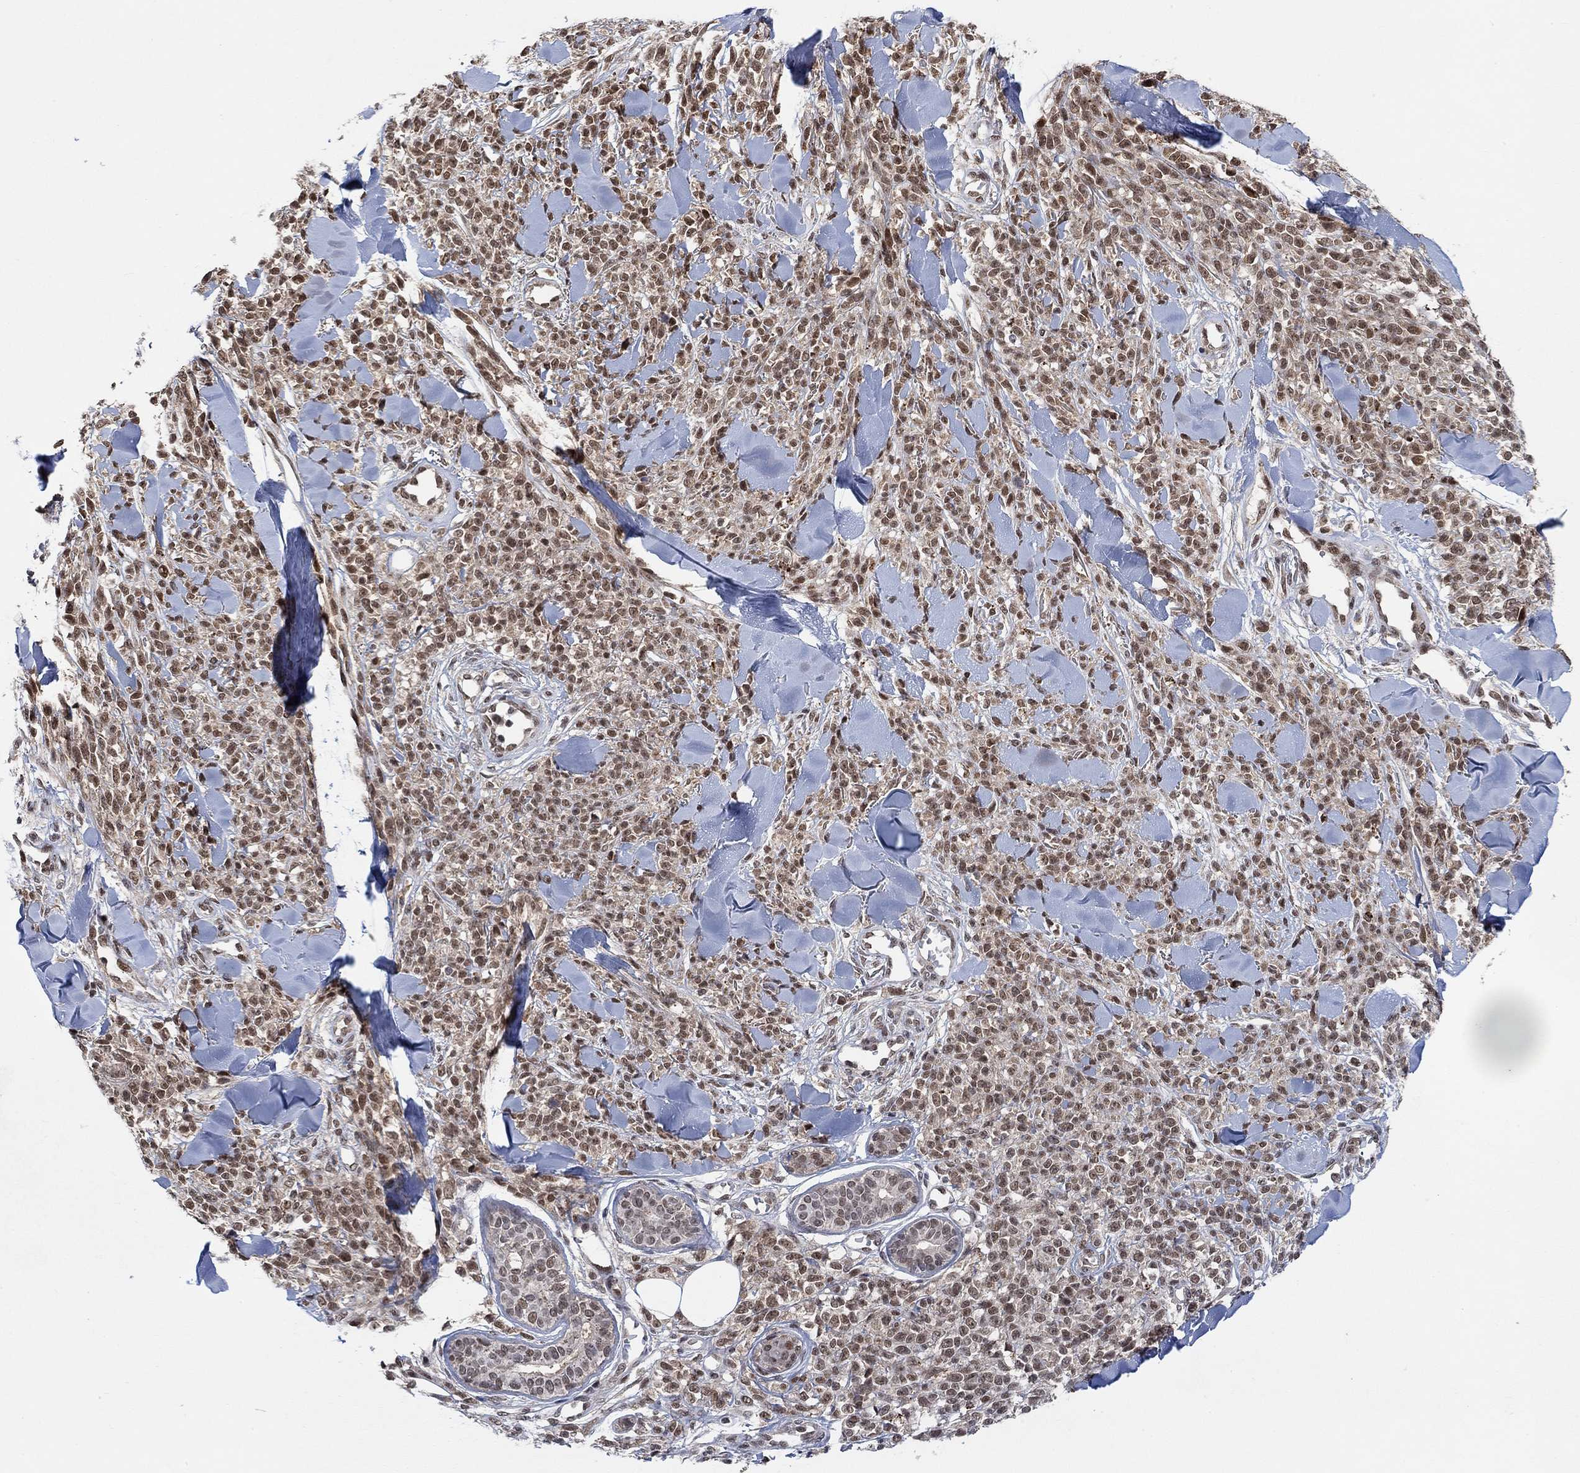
{"staining": {"intensity": "moderate", "quantity": ">75%", "location": "nuclear"}, "tissue": "melanoma", "cell_type": "Tumor cells", "image_type": "cancer", "snomed": [{"axis": "morphology", "description": "Malignant melanoma, NOS"}, {"axis": "topography", "description": "Skin"}, {"axis": "topography", "description": "Skin of trunk"}], "caption": "A photomicrograph showing moderate nuclear staining in approximately >75% of tumor cells in malignant melanoma, as visualized by brown immunohistochemical staining.", "gene": "THAP8", "patient": {"sex": "male", "age": 74}}